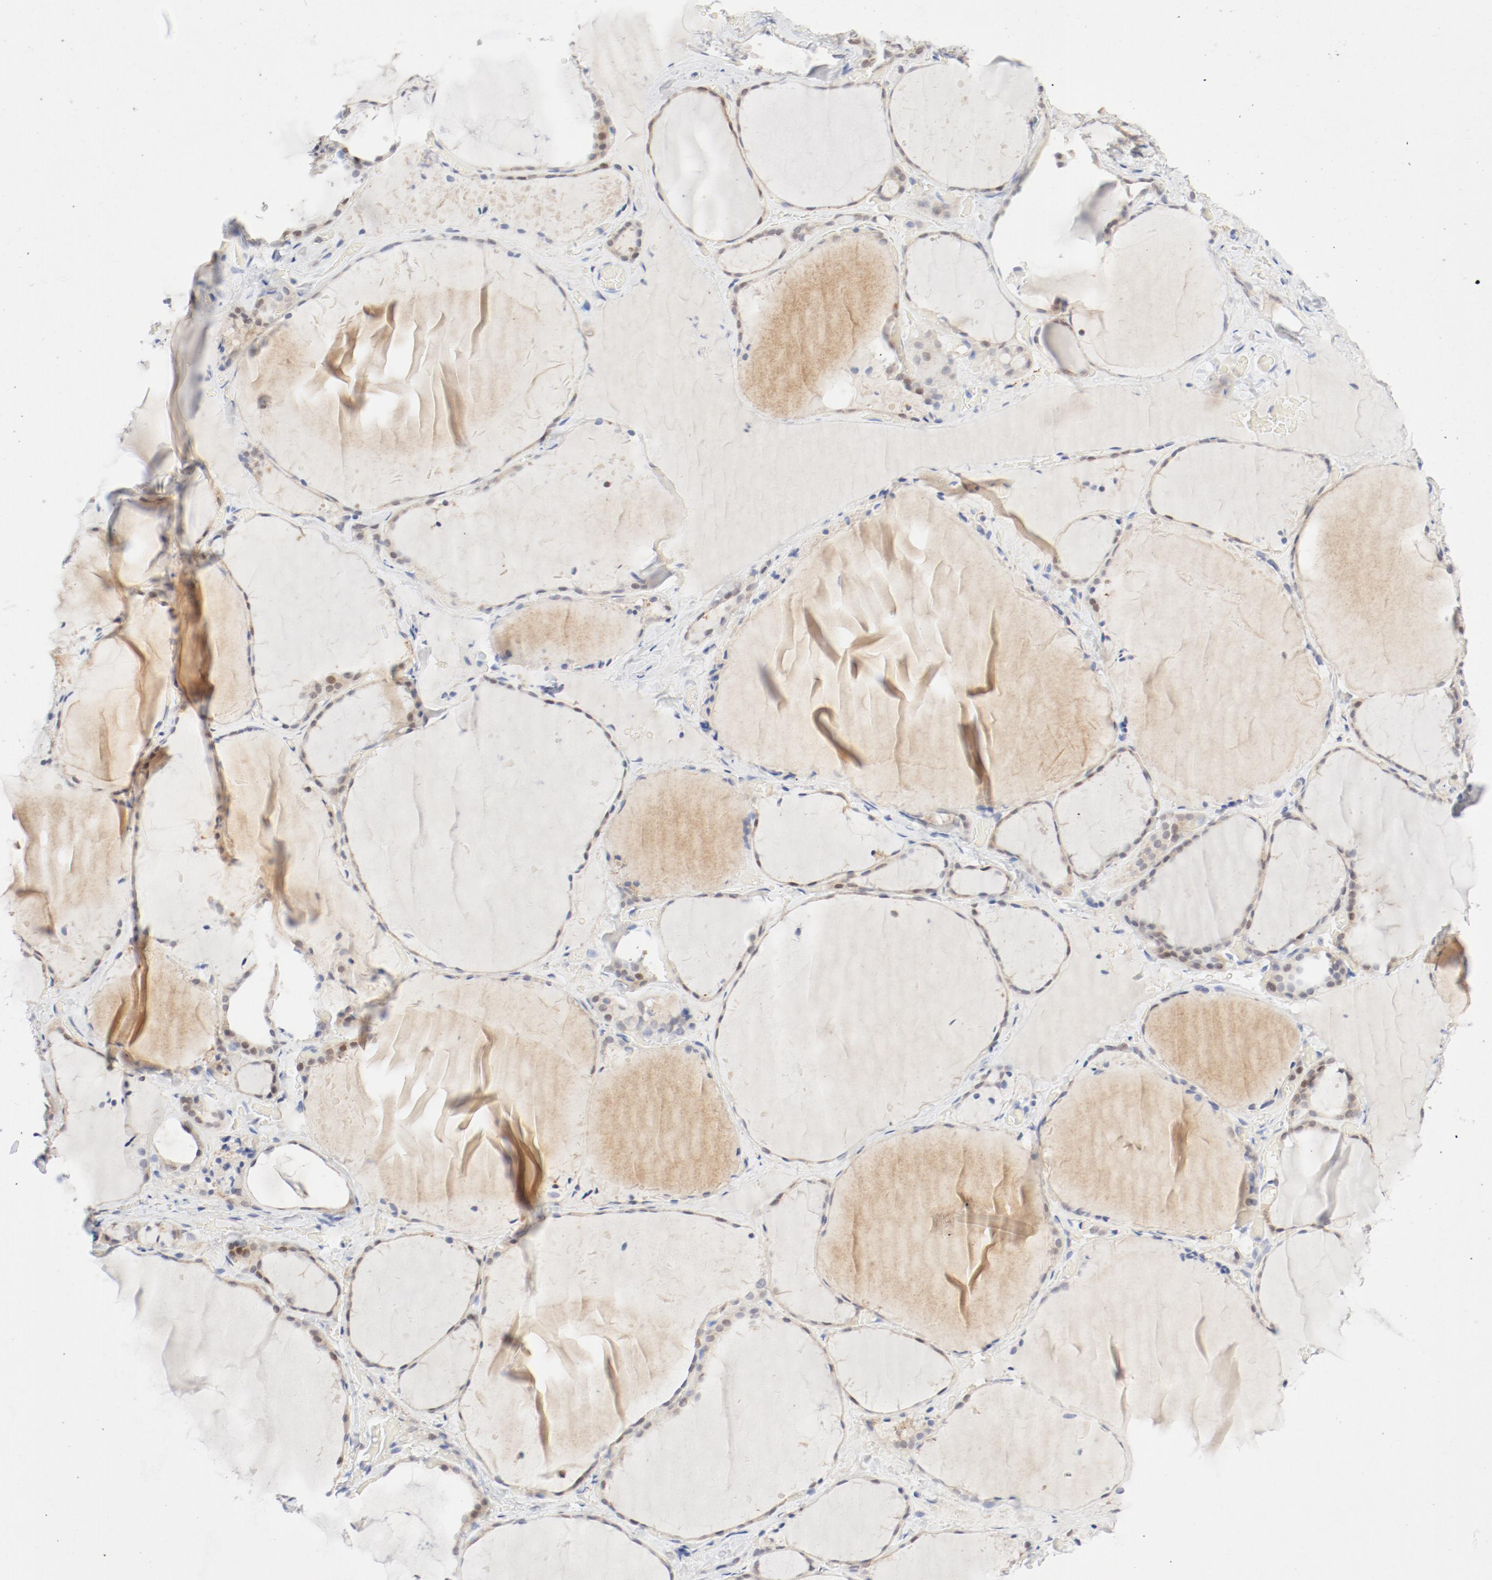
{"staining": {"intensity": "weak", "quantity": ">75%", "location": "cytoplasmic/membranous,nuclear"}, "tissue": "thyroid gland", "cell_type": "Glandular cells", "image_type": "normal", "snomed": [{"axis": "morphology", "description": "Normal tissue, NOS"}, {"axis": "topography", "description": "Thyroid gland"}], "caption": "Protein analysis of unremarkable thyroid gland demonstrates weak cytoplasmic/membranous,nuclear staining in about >75% of glandular cells. The staining was performed using DAB (3,3'-diaminobenzidine) to visualize the protein expression in brown, while the nuclei were stained in blue with hematoxylin (Magnification: 20x).", "gene": "PGM1", "patient": {"sex": "female", "age": 22}}